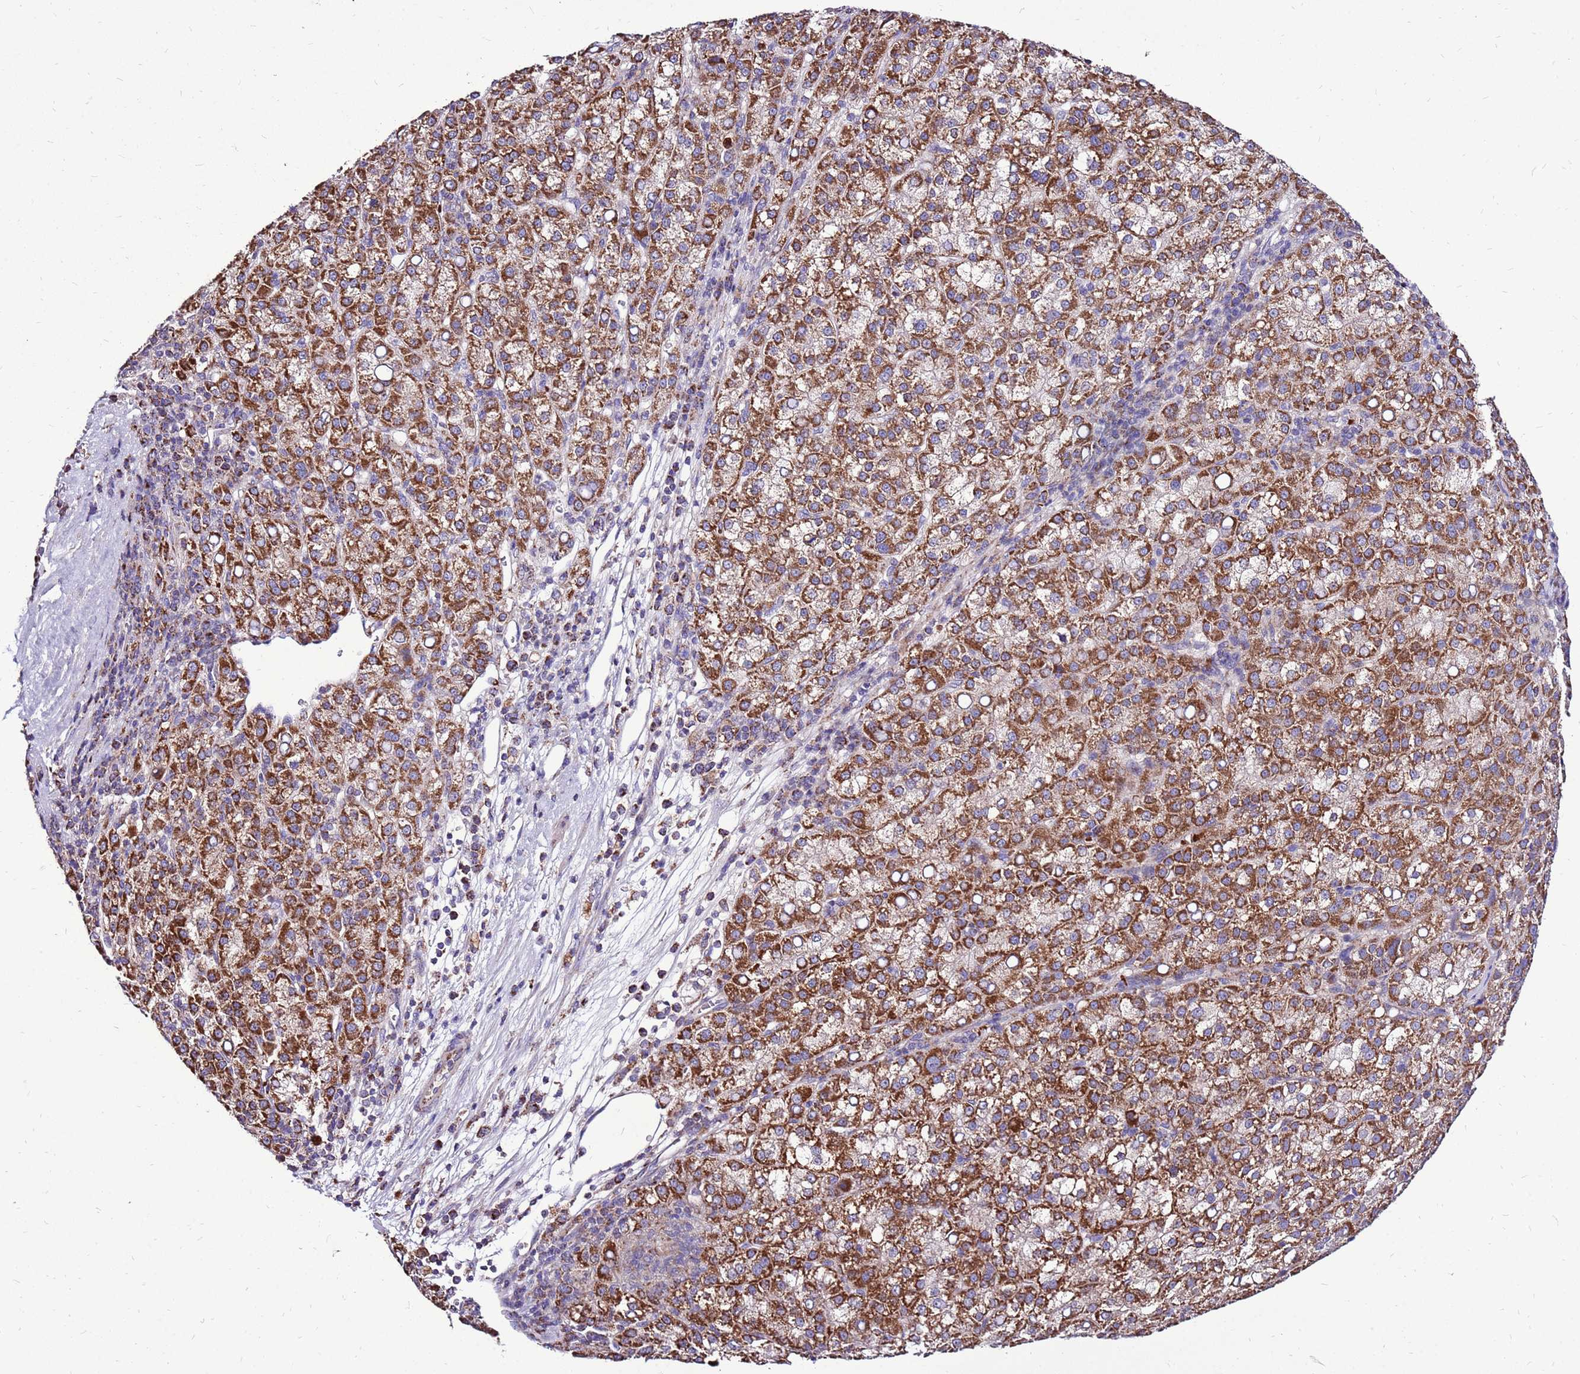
{"staining": {"intensity": "strong", "quantity": ">75%", "location": "cytoplasmic/membranous"}, "tissue": "liver cancer", "cell_type": "Tumor cells", "image_type": "cancer", "snomed": [{"axis": "morphology", "description": "Carcinoma, Hepatocellular, NOS"}, {"axis": "topography", "description": "Liver"}], "caption": "Hepatocellular carcinoma (liver) stained for a protein shows strong cytoplasmic/membranous positivity in tumor cells.", "gene": "SPSB3", "patient": {"sex": "female", "age": 58}}